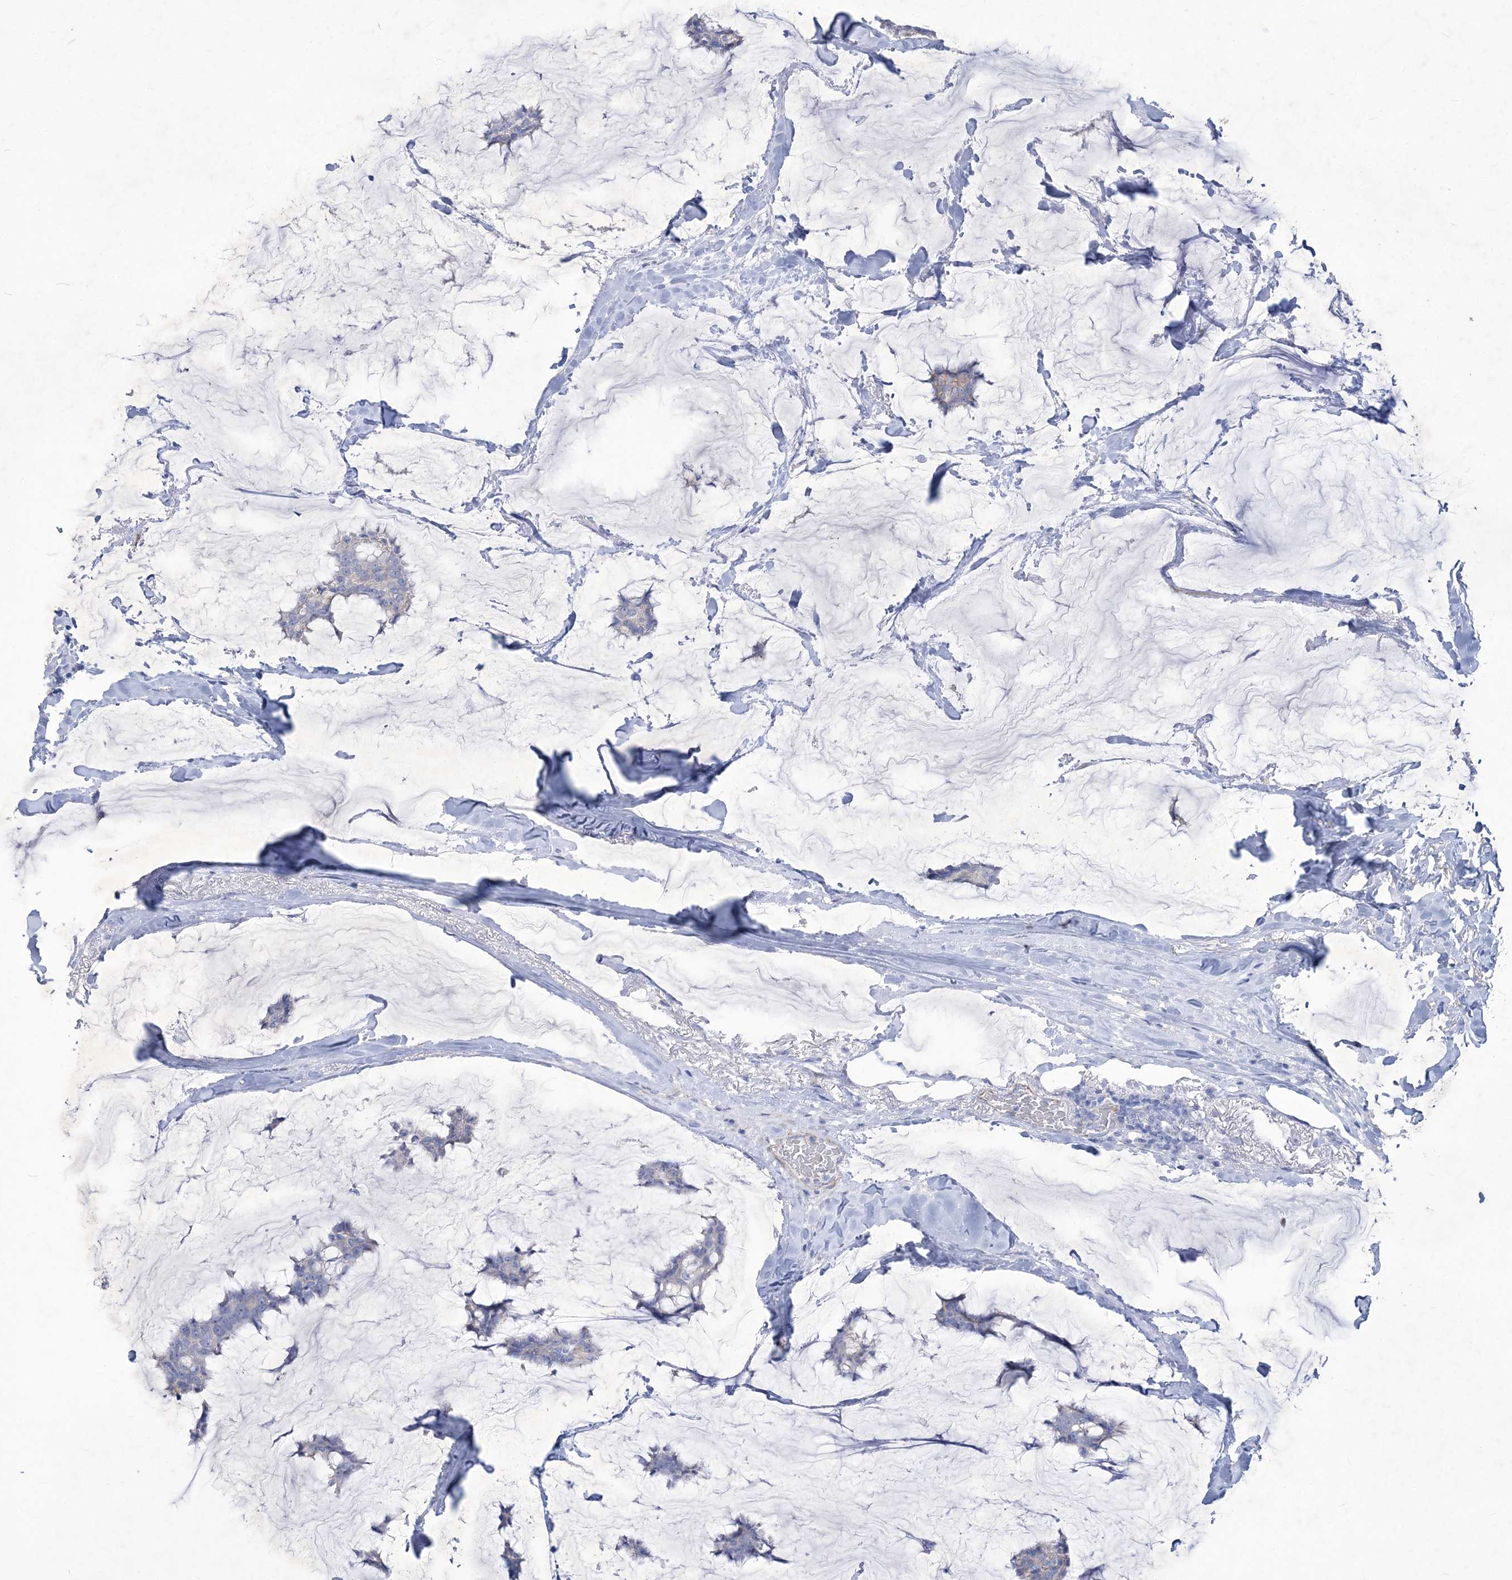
{"staining": {"intensity": "negative", "quantity": "none", "location": "none"}, "tissue": "breast cancer", "cell_type": "Tumor cells", "image_type": "cancer", "snomed": [{"axis": "morphology", "description": "Duct carcinoma"}, {"axis": "topography", "description": "Breast"}], "caption": "A histopathology image of human breast cancer is negative for staining in tumor cells. The staining was performed using DAB (3,3'-diaminobenzidine) to visualize the protein expression in brown, while the nuclei were stained in blue with hematoxylin (Magnification: 20x).", "gene": "WDR74", "patient": {"sex": "female", "age": 93}}